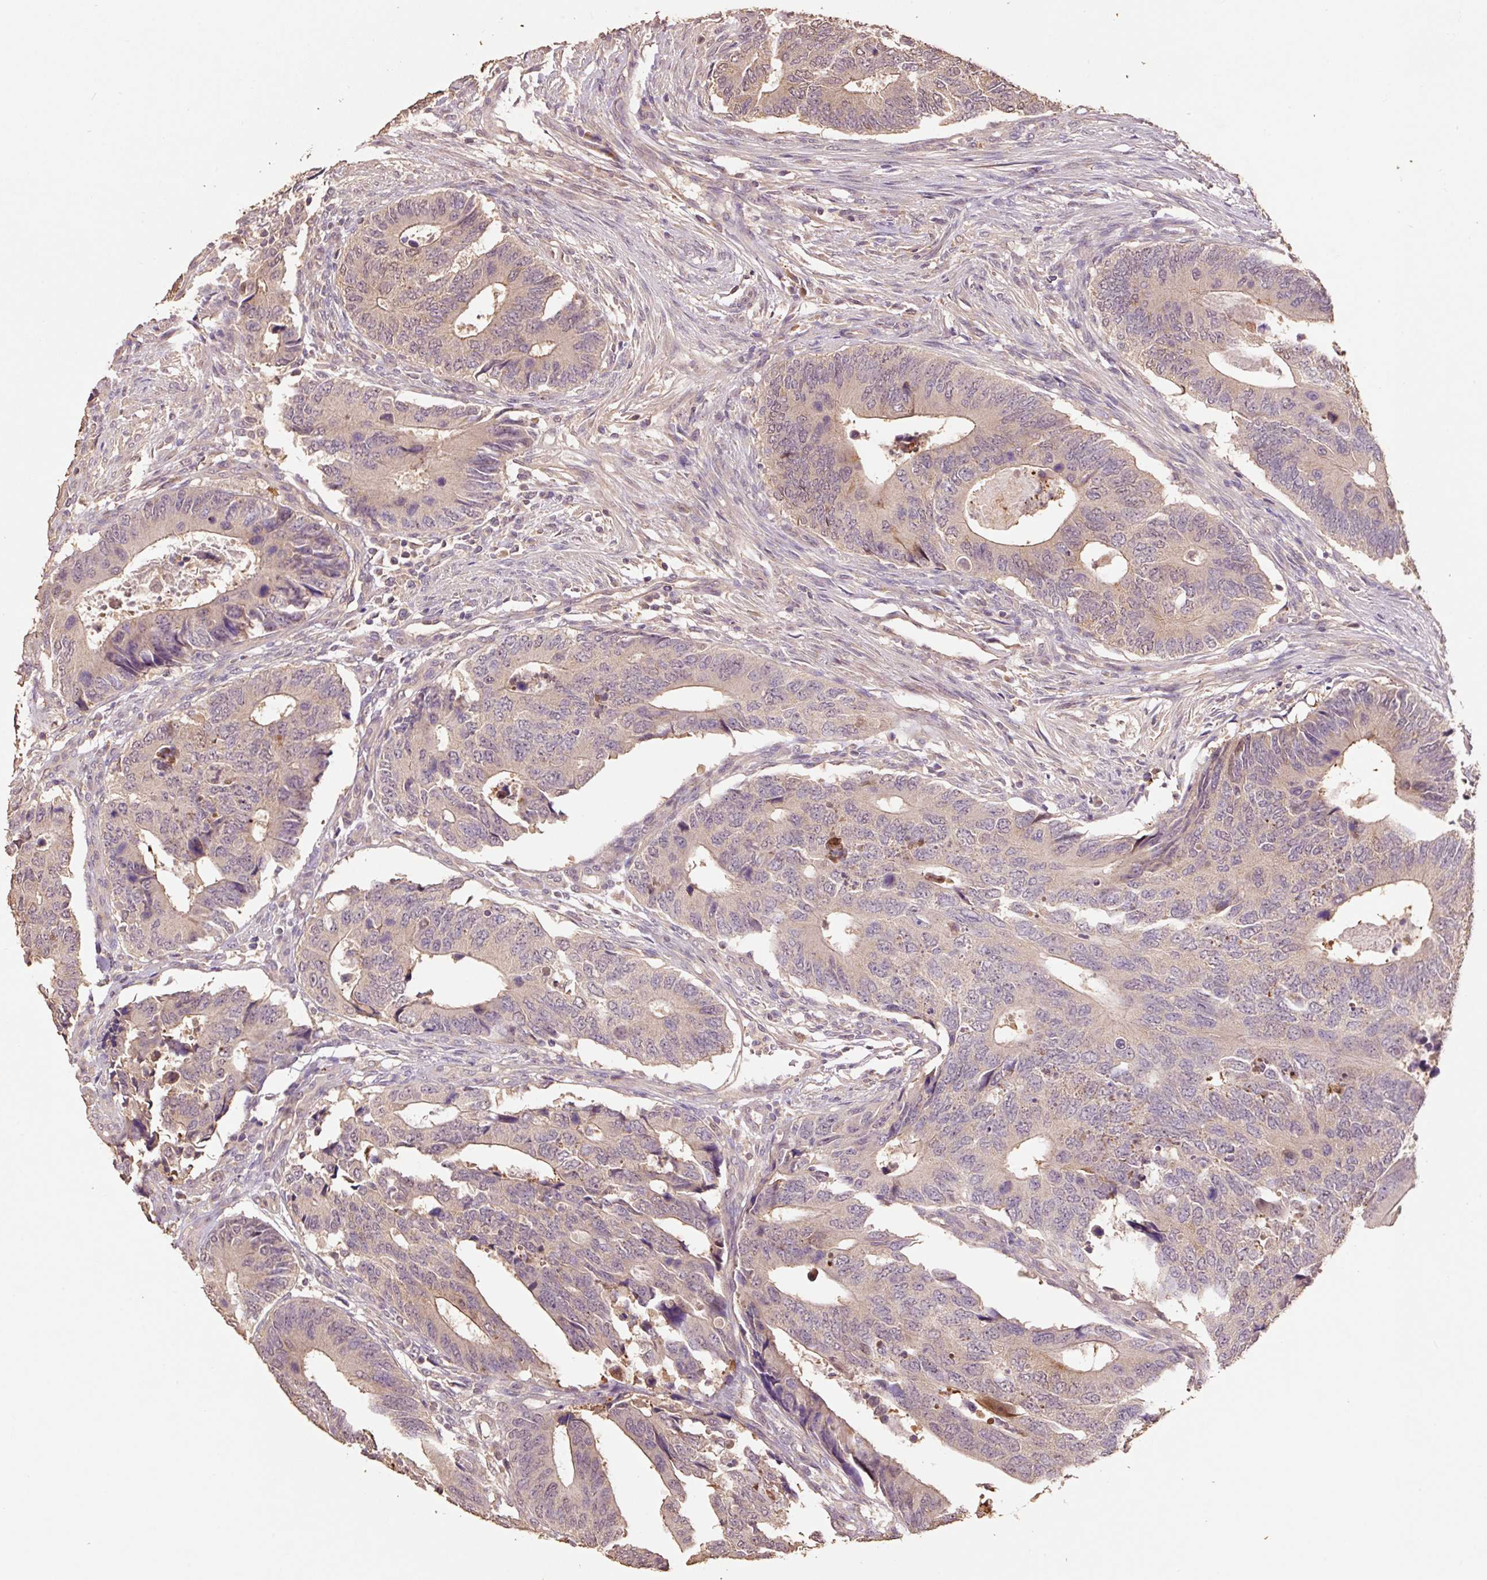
{"staining": {"intensity": "weak", "quantity": ">75%", "location": "cytoplasmic/membranous,nuclear"}, "tissue": "colorectal cancer", "cell_type": "Tumor cells", "image_type": "cancer", "snomed": [{"axis": "morphology", "description": "Adenocarcinoma, NOS"}, {"axis": "topography", "description": "Colon"}], "caption": "The image exhibits a brown stain indicating the presence of a protein in the cytoplasmic/membranous and nuclear of tumor cells in colorectal cancer.", "gene": "HERC2", "patient": {"sex": "male", "age": 87}}